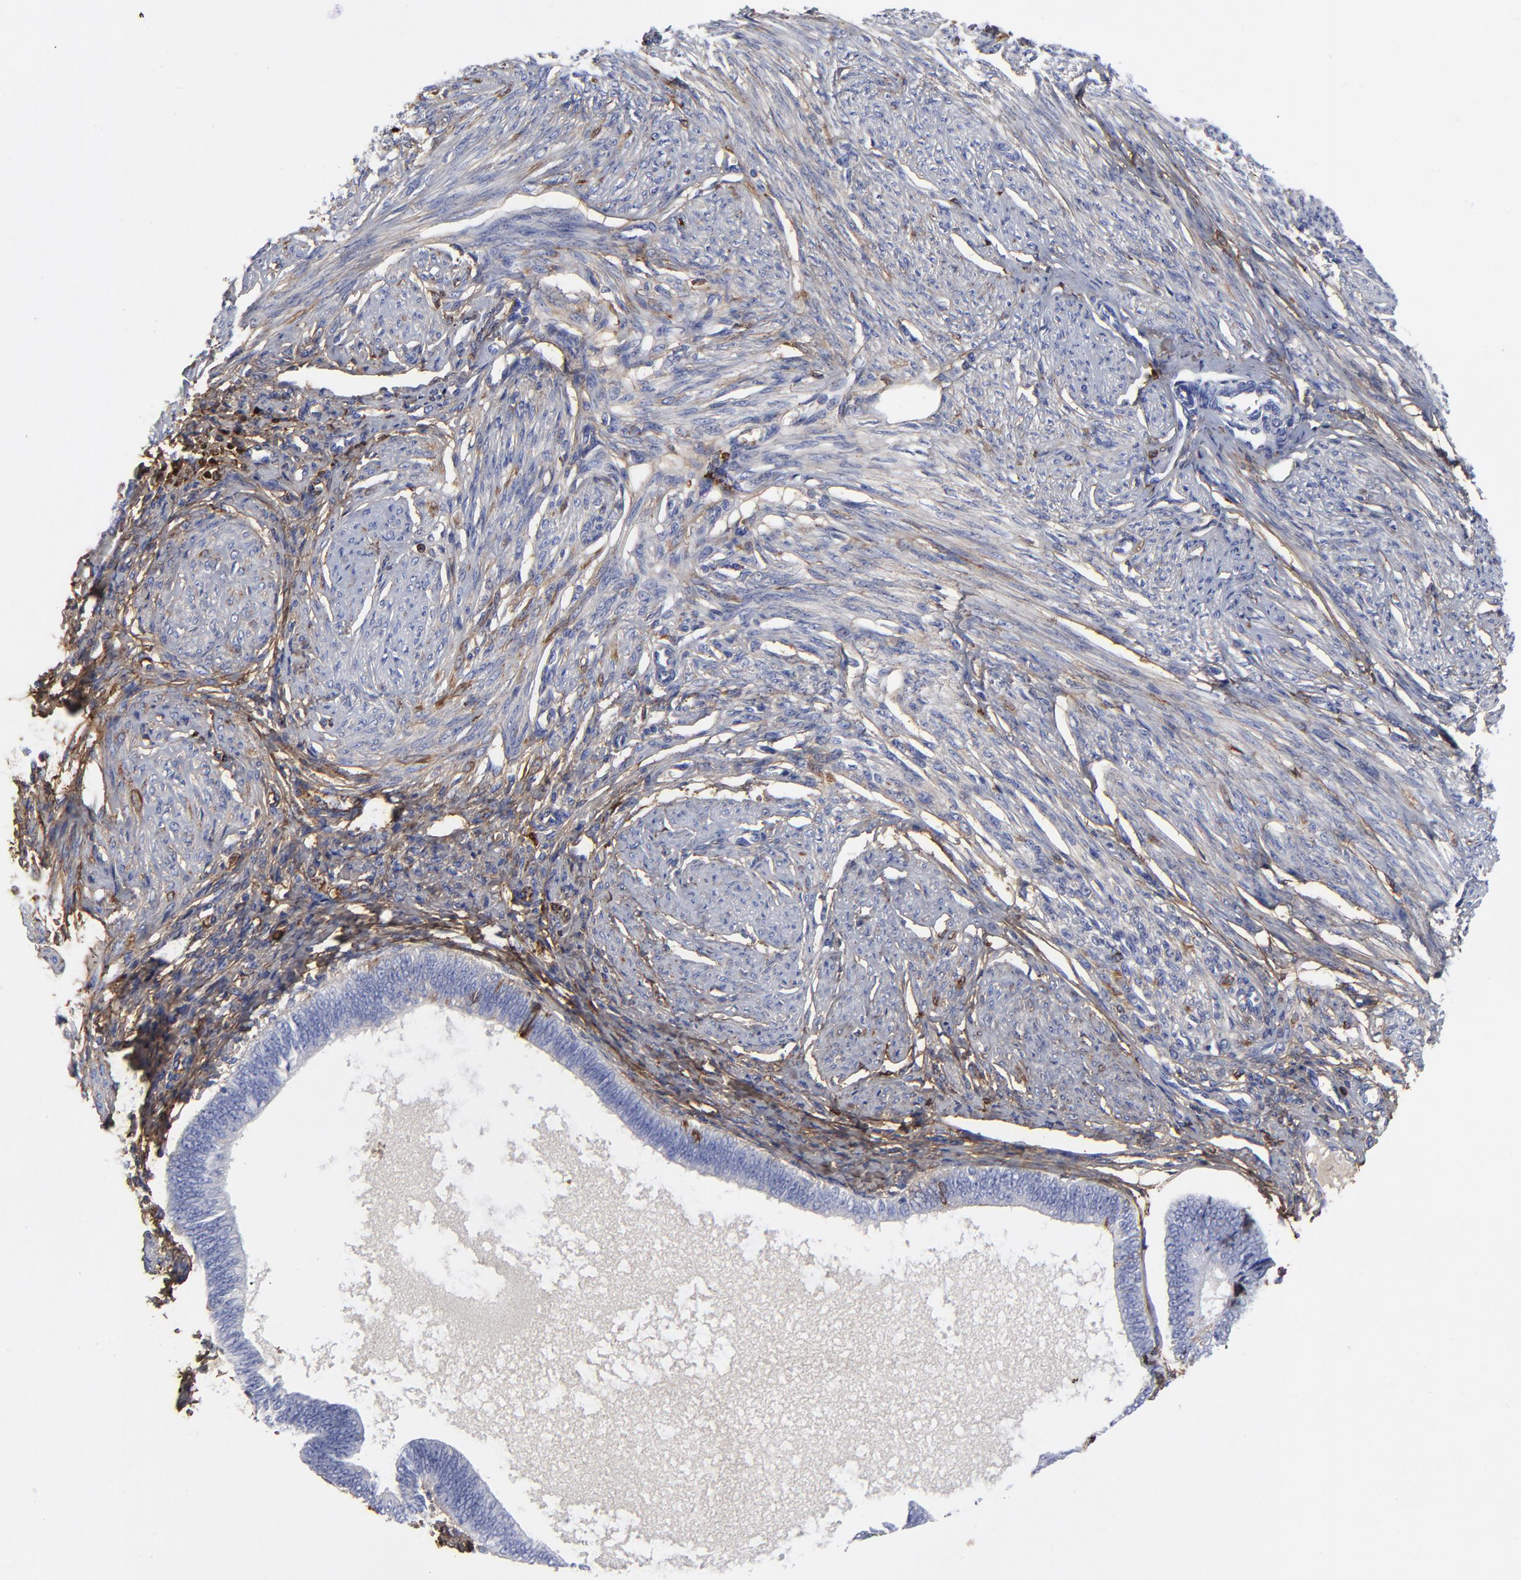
{"staining": {"intensity": "moderate", "quantity": "<25%", "location": "cytoplasmic/membranous"}, "tissue": "endometrial cancer", "cell_type": "Tumor cells", "image_type": "cancer", "snomed": [{"axis": "morphology", "description": "Adenocarcinoma, NOS"}, {"axis": "topography", "description": "Endometrium"}], "caption": "DAB immunohistochemical staining of endometrial adenocarcinoma demonstrates moderate cytoplasmic/membranous protein positivity in approximately <25% of tumor cells.", "gene": "DCN", "patient": {"sex": "female", "age": 63}}